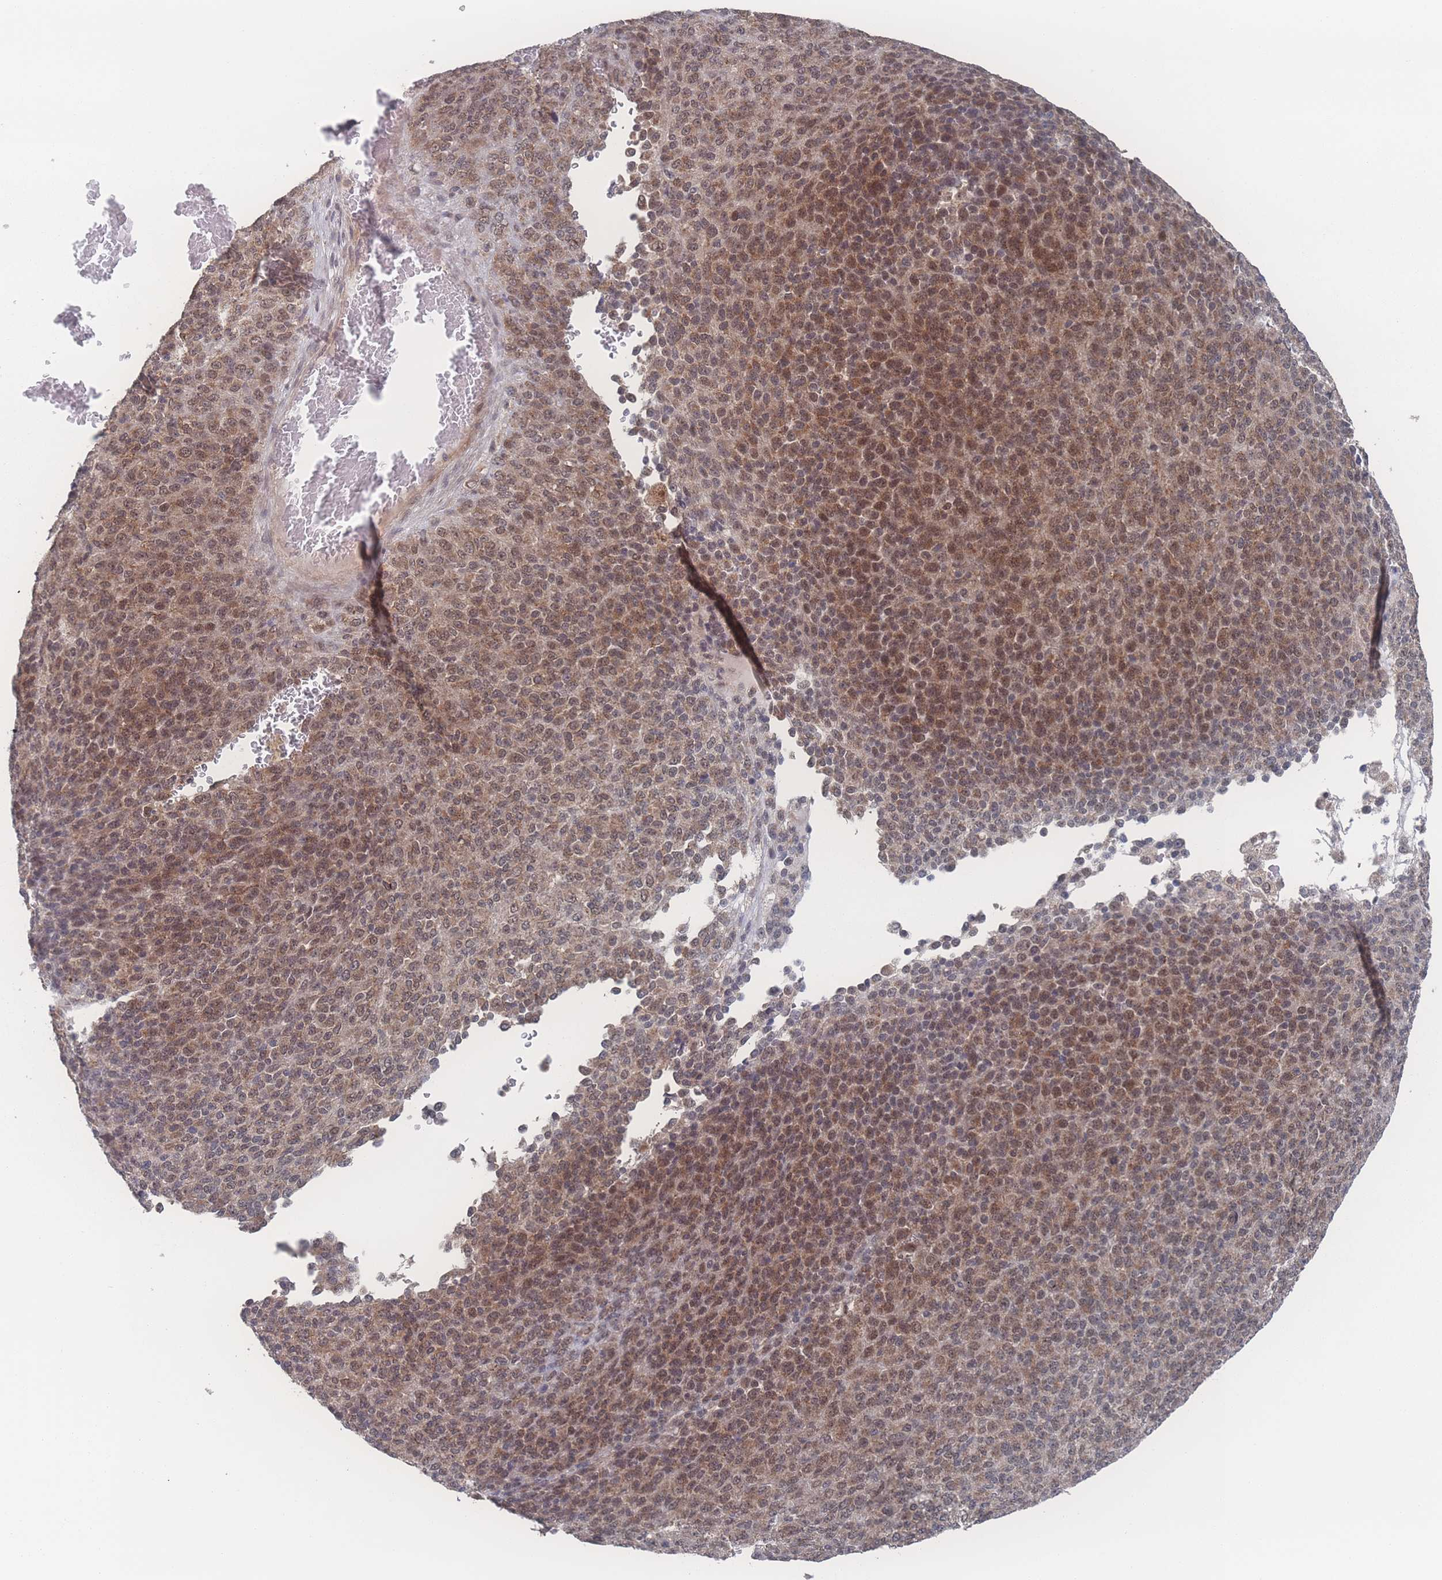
{"staining": {"intensity": "moderate", "quantity": ">75%", "location": "nuclear"}, "tissue": "melanoma", "cell_type": "Tumor cells", "image_type": "cancer", "snomed": [{"axis": "morphology", "description": "Malignant melanoma, Metastatic site"}, {"axis": "topography", "description": "Brain"}], "caption": "A photomicrograph showing moderate nuclear staining in about >75% of tumor cells in malignant melanoma (metastatic site), as visualized by brown immunohistochemical staining.", "gene": "NBEAL1", "patient": {"sex": "female", "age": 56}}